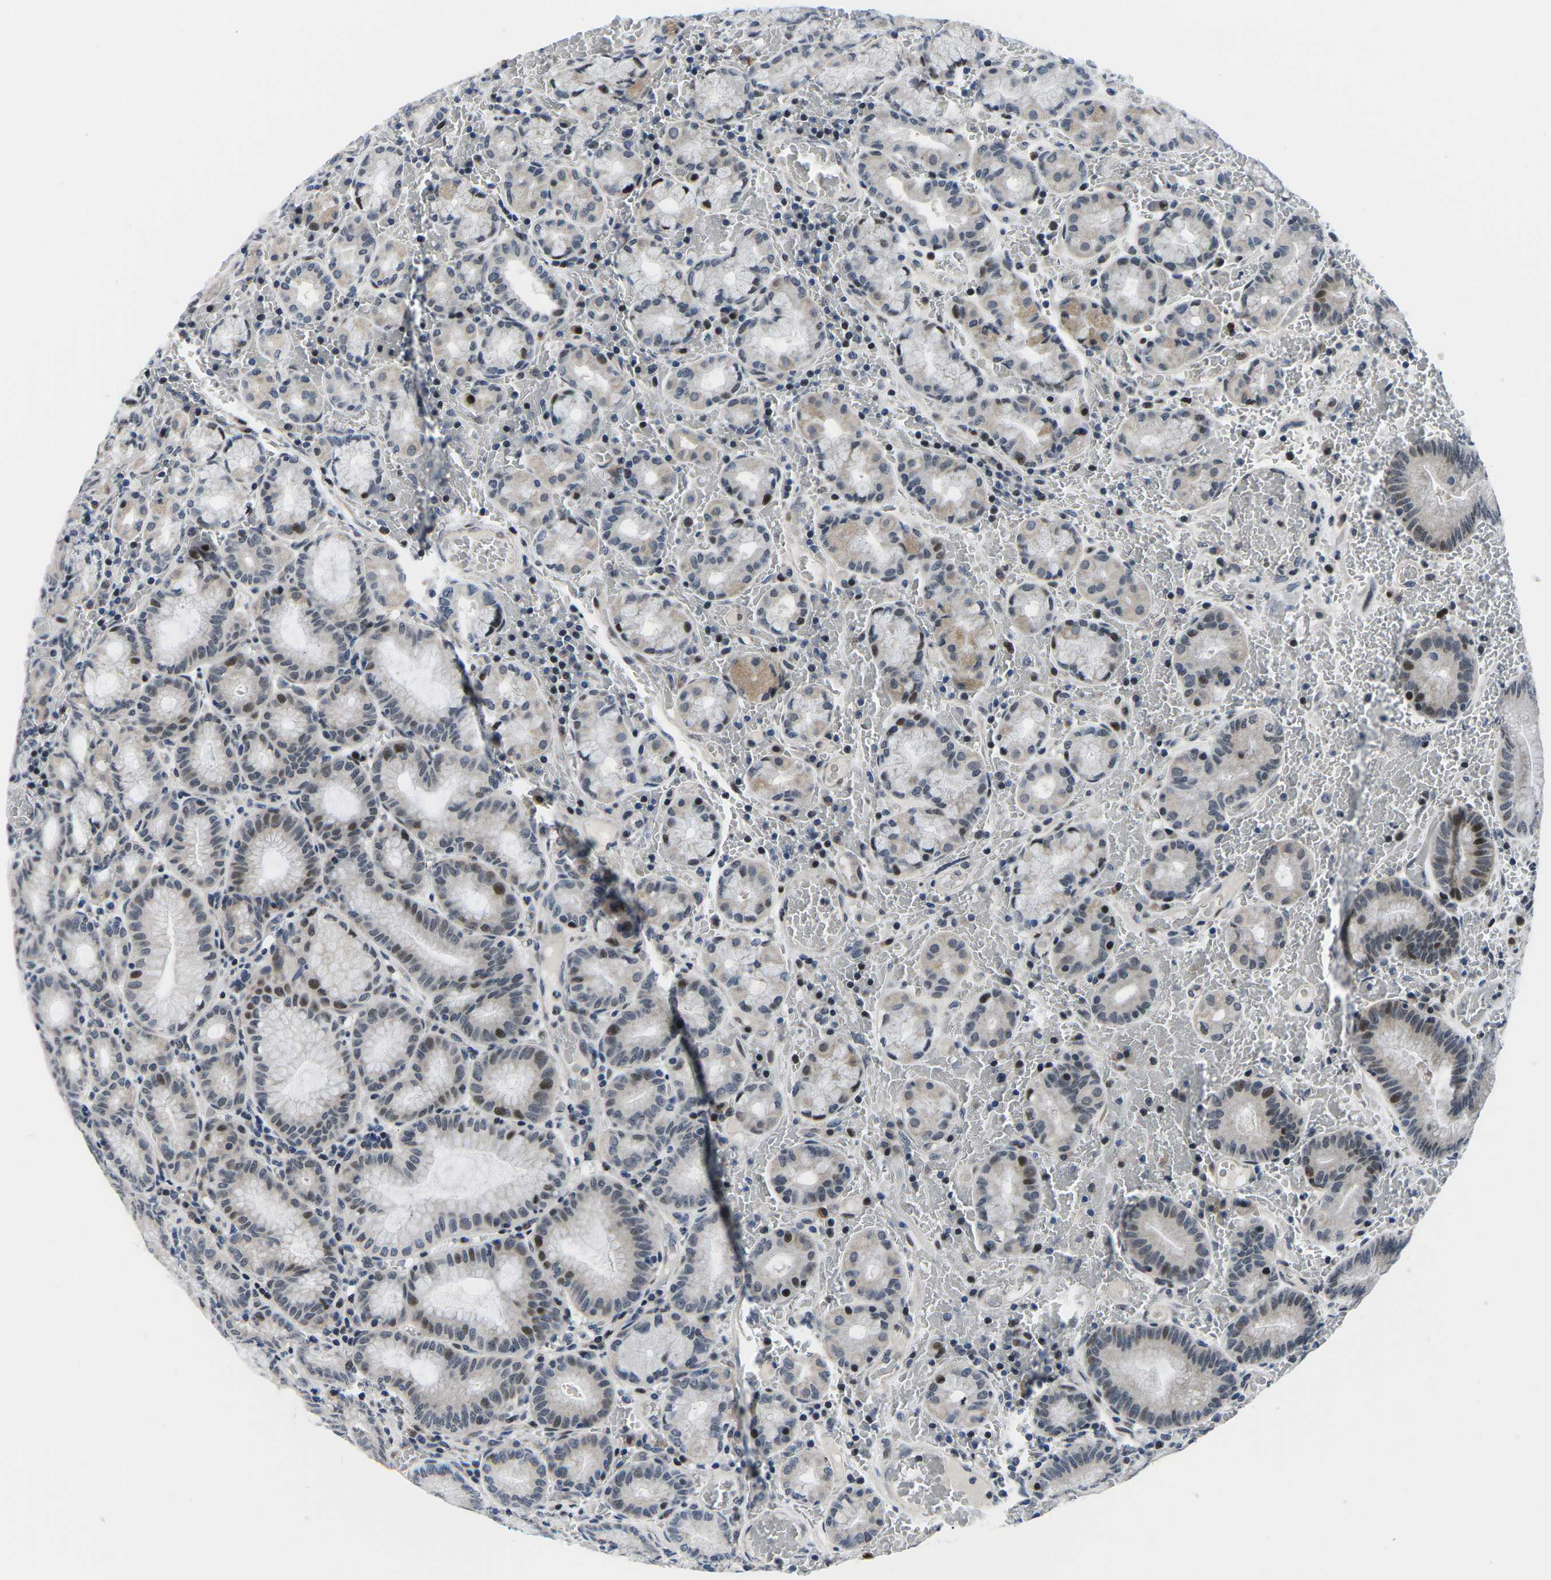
{"staining": {"intensity": "strong", "quantity": "<25%", "location": "nuclear"}, "tissue": "stomach", "cell_type": "Glandular cells", "image_type": "normal", "snomed": [{"axis": "morphology", "description": "Normal tissue, NOS"}, {"axis": "morphology", "description": "Carcinoid, malignant, NOS"}, {"axis": "topography", "description": "Stomach, upper"}], "caption": "This is a histology image of IHC staining of normal stomach, which shows strong staining in the nuclear of glandular cells.", "gene": "CDC73", "patient": {"sex": "male", "age": 39}}